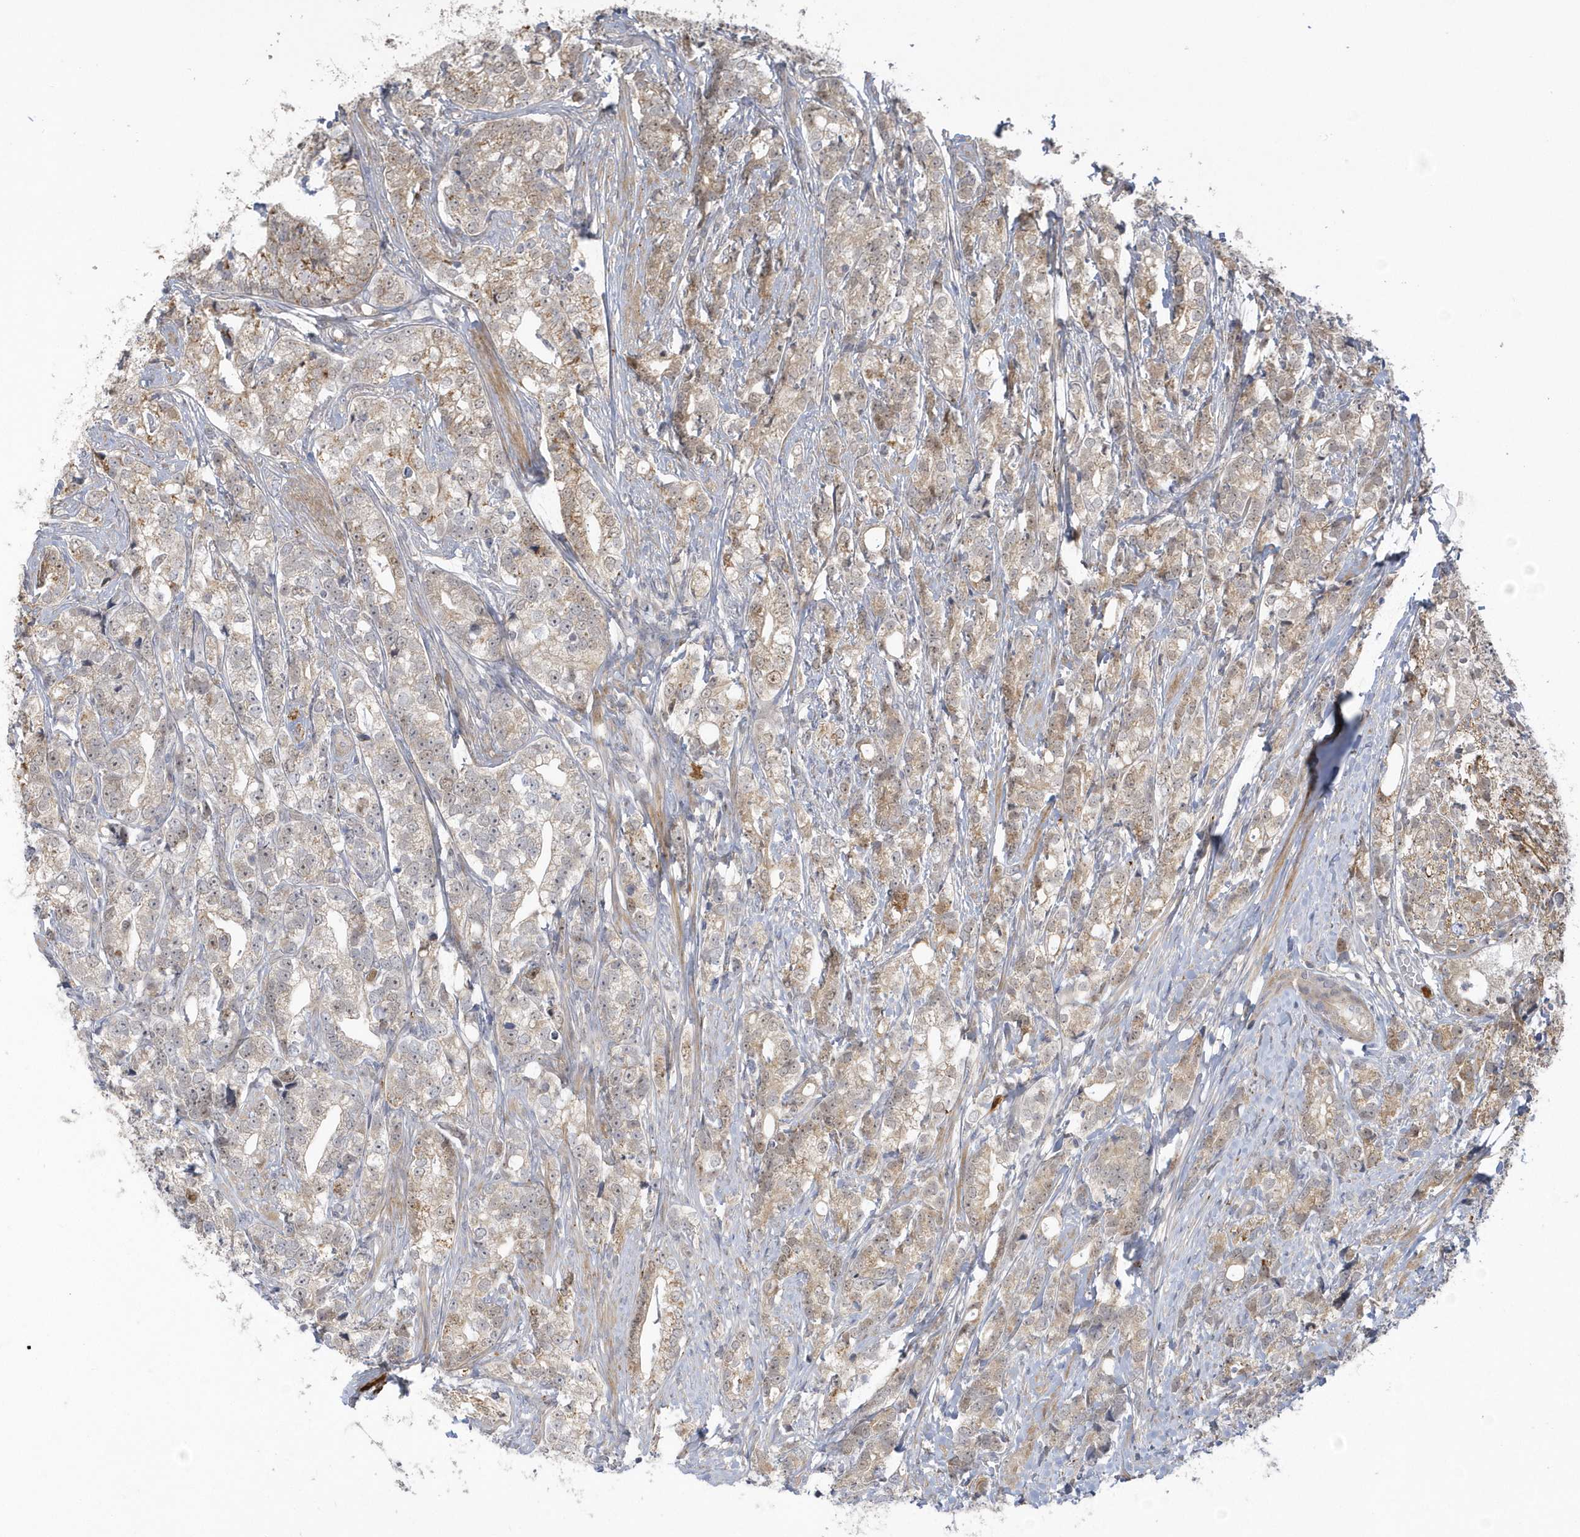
{"staining": {"intensity": "weak", "quantity": ">75%", "location": "cytoplasmic/membranous"}, "tissue": "prostate cancer", "cell_type": "Tumor cells", "image_type": "cancer", "snomed": [{"axis": "morphology", "description": "Adenocarcinoma, High grade"}, {"axis": "topography", "description": "Prostate"}], "caption": "Tumor cells show low levels of weak cytoplasmic/membranous positivity in approximately >75% of cells in human prostate cancer.", "gene": "NAF1", "patient": {"sex": "male", "age": 69}}